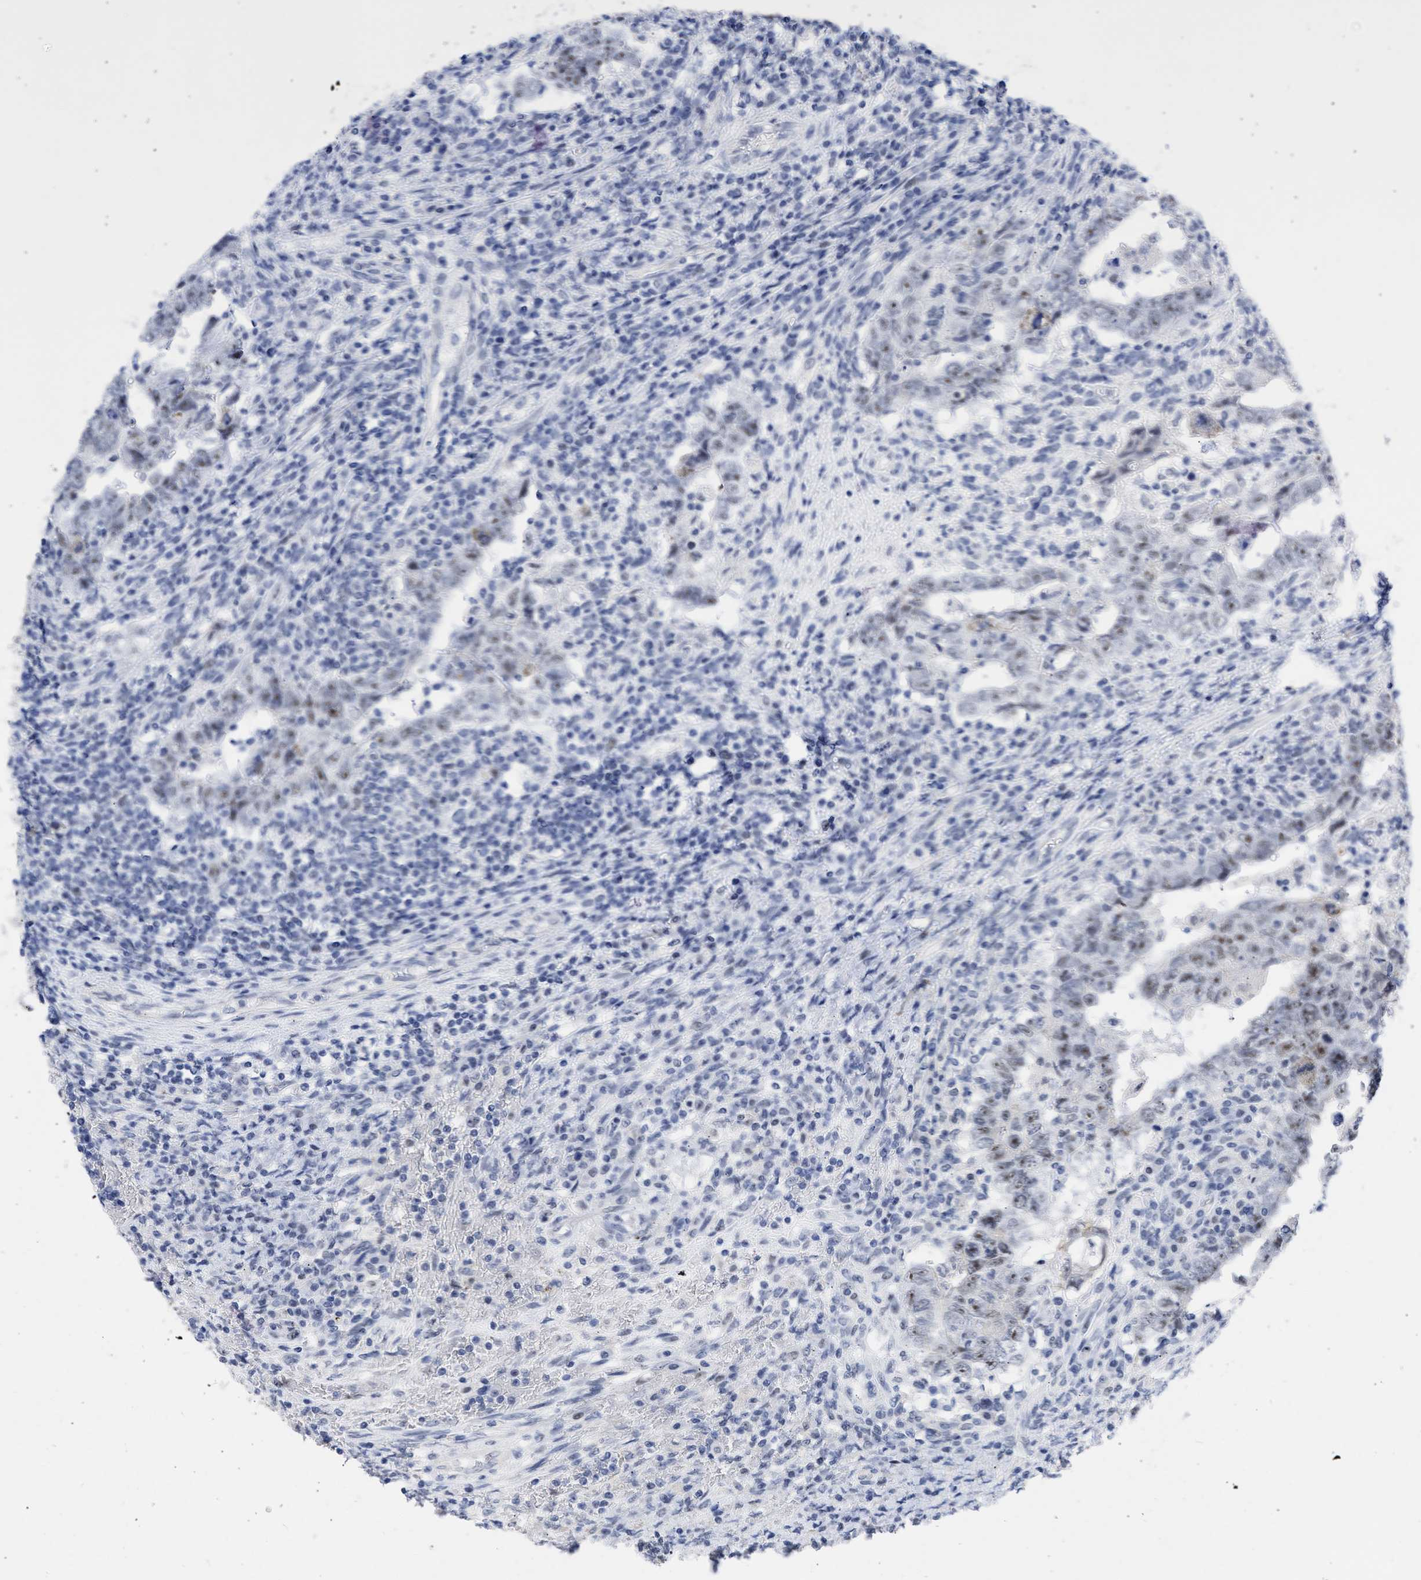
{"staining": {"intensity": "moderate", "quantity": "25%-75%", "location": "nuclear"}, "tissue": "testis cancer", "cell_type": "Tumor cells", "image_type": "cancer", "snomed": [{"axis": "morphology", "description": "Carcinoma, Embryonal, NOS"}, {"axis": "topography", "description": "Testis"}], "caption": "Protein staining of testis cancer tissue exhibits moderate nuclear positivity in approximately 25%-75% of tumor cells.", "gene": "DDX41", "patient": {"sex": "male", "age": 26}}